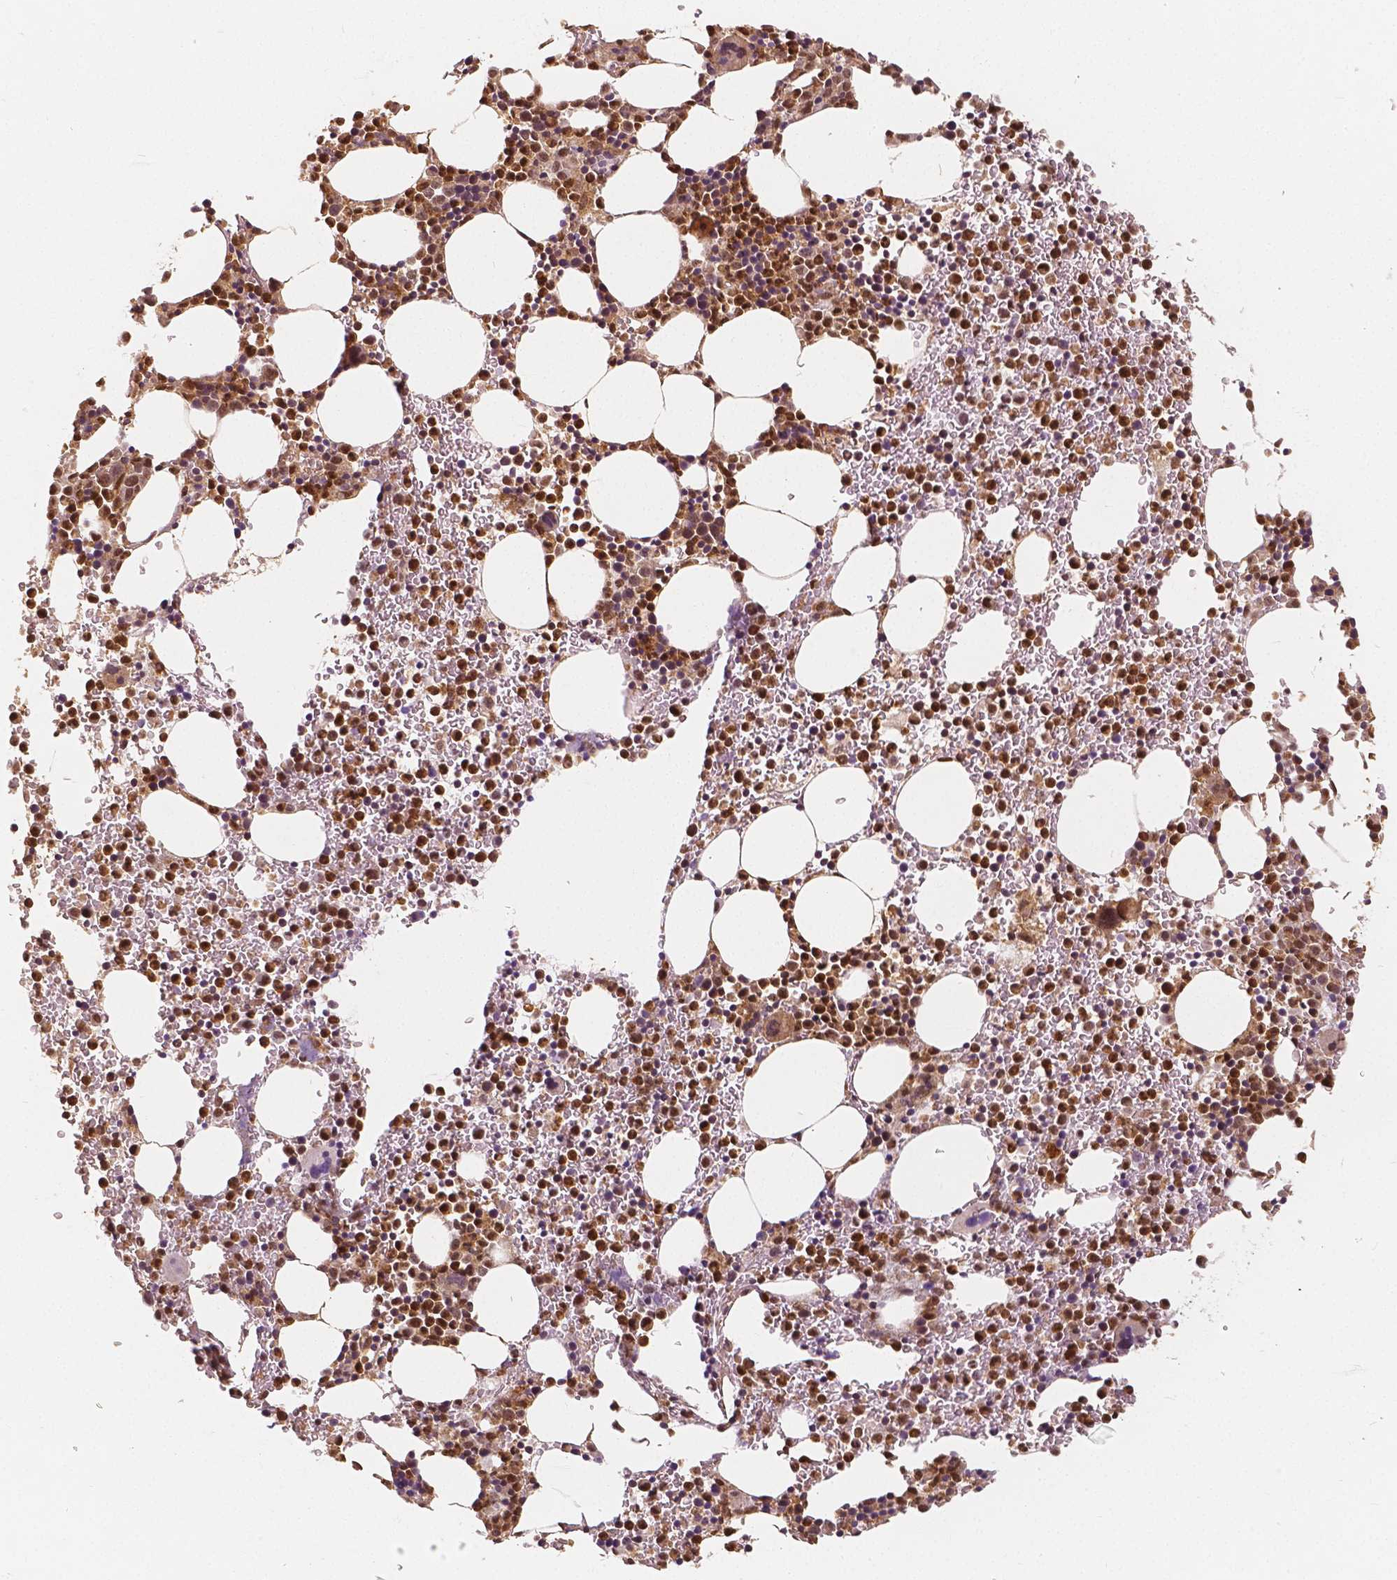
{"staining": {"intensity": "moderate", "quantity": ">75%", "location": "cytoplasmic/membranous,nuclear"}, "tissue": "bone marrow", "cell_type": "Hematopoietic cells", "image_type": "normal", "snomed": [{"axis": "morphology", "description": "Normal tissue, NOS"}, {"axis": "topography", "description": "Bone marrow"}], "caption": "Bone marrow was stained to show a protein in brown. There is medium levels of moderate cytoplasmic/membranous,nuclear expression in about >75% of hematopoietic cells.", "gene": "NAPRT", "patient": {"sex": "male", "age": 58}}